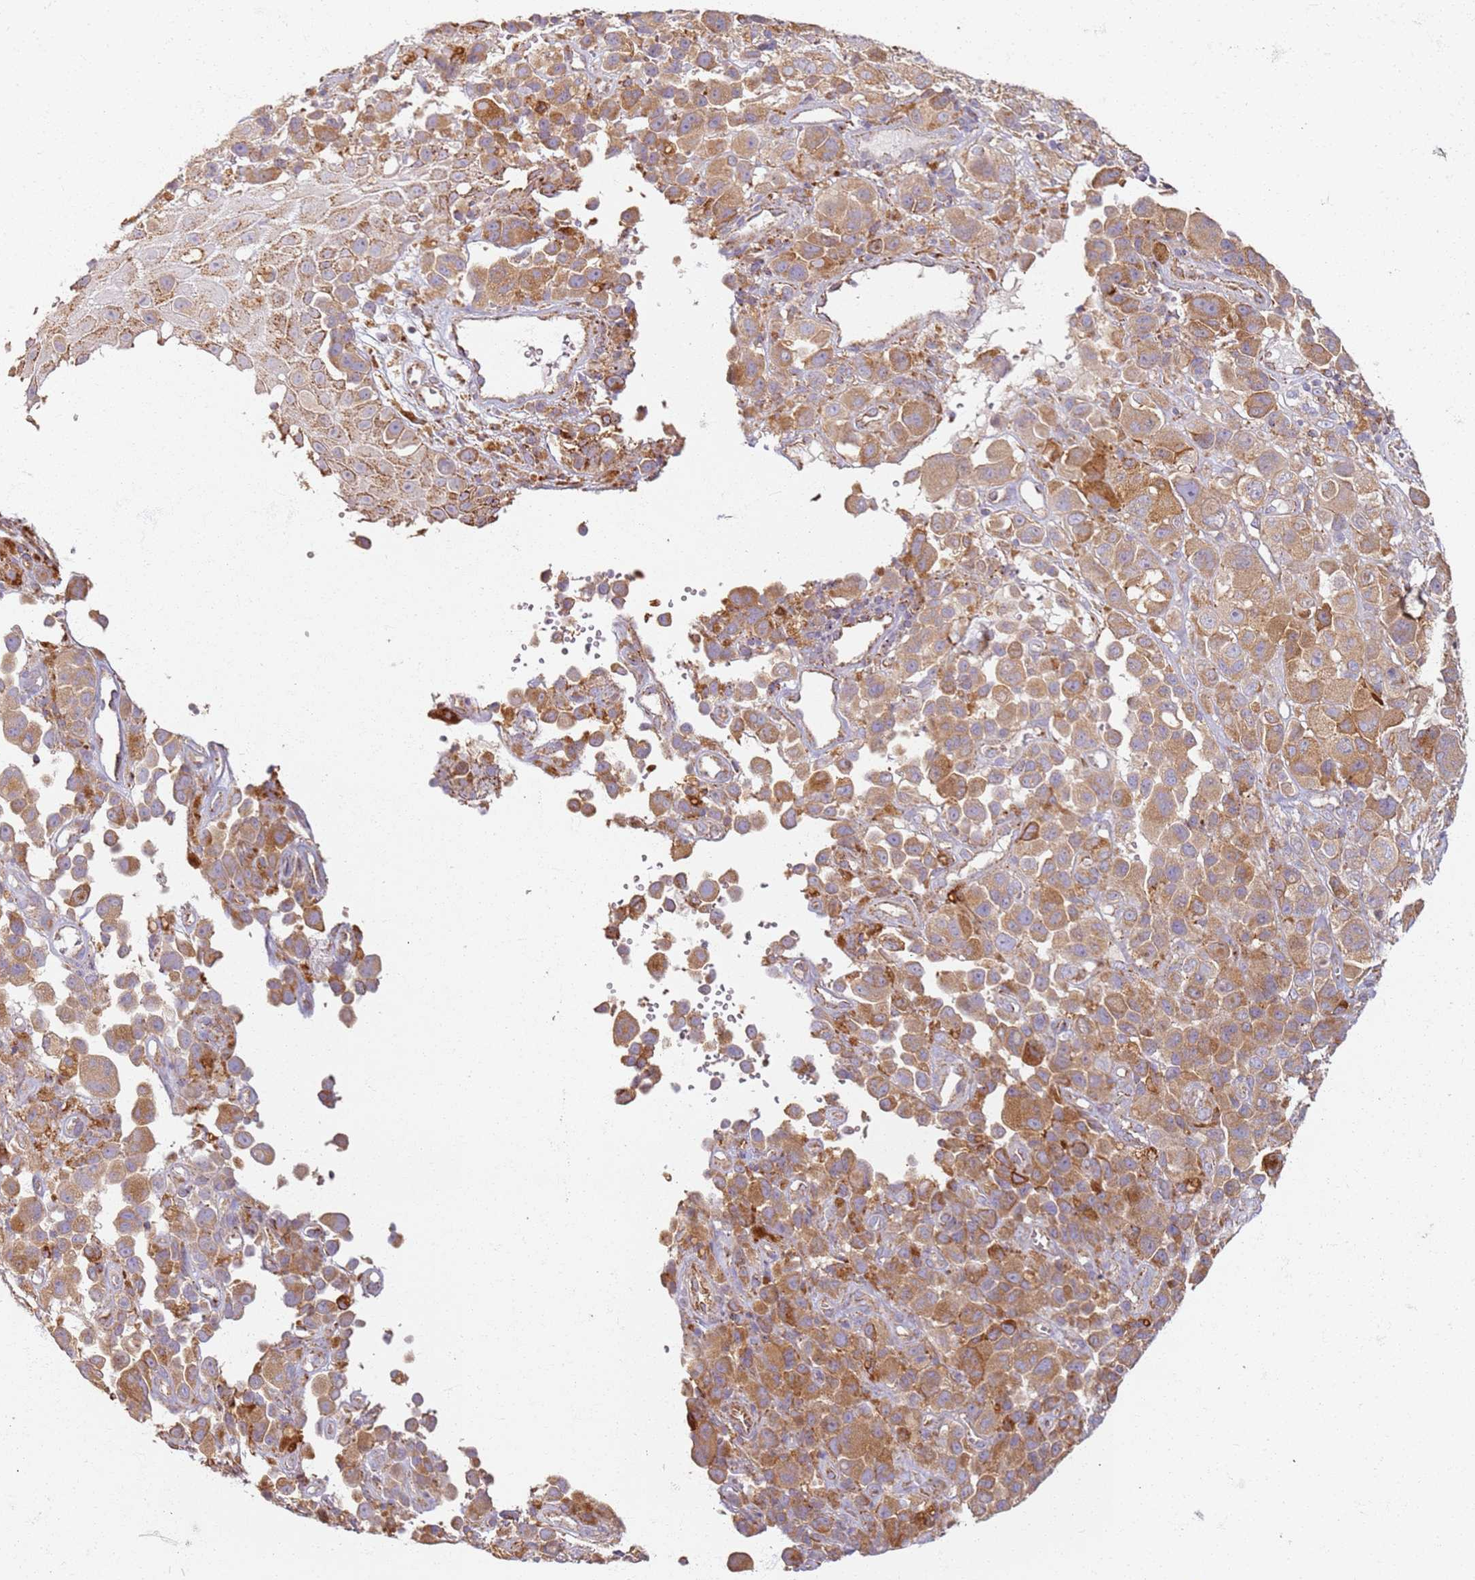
{"staining": {"intensity": "moderate", "quantity": ">75%", "location": "cytoplasmic/membranous"}, "tissue": "melanoma", "cell_type": "Tumor cells", "image_type": "cancer", "snomed": [{"axis": "morphology", "description": "Malignant melanoma, NOS"}, {"axis": "topography", "description": "Skin of trunk"}], "caption": "Immunohistochemistry (IHC) of human melanoma shows medium levels of moderate cytoplasmic/membranous expression in about >75% of tumor cells. (IHC, brightfield microscopy, high magnification).", "gene": "PROKR2", "patient": {"sex": "male", "age": 71}}